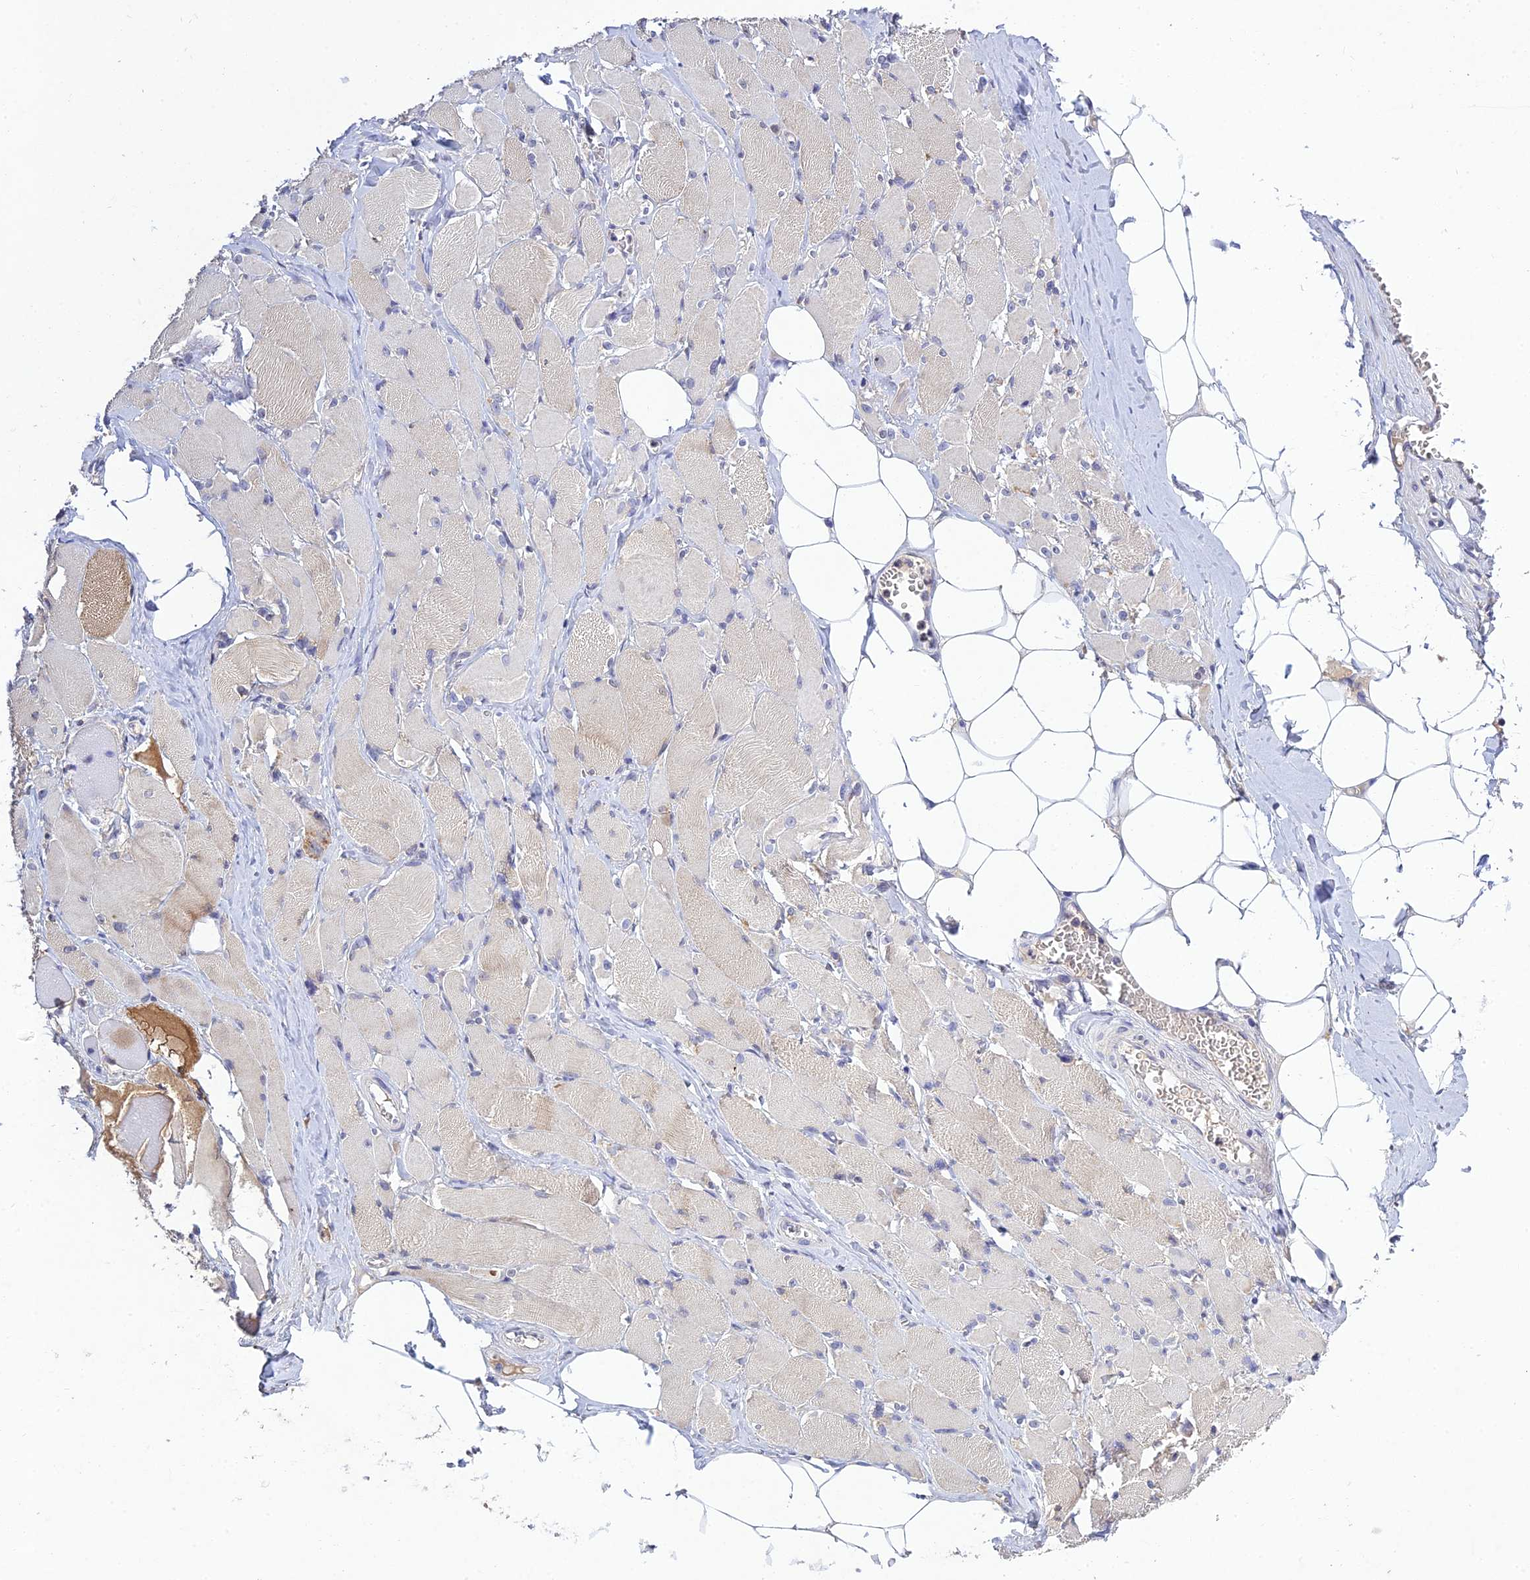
{"staining": {"intensity": "moderate", "quantity": "<25%", "location": "cytoplasmic/membranous"}, "tissue": "skeletal muscle", "cell_type": "Myocytes", "image_type": "normal", "snomed": [{"axis": "morphology", "description": "Normal tissue, NOS"}, {"axis": "morphology", "description": "Basal cell carcinoma"}, {"axis": "topography", "description": "Skeletal muscle"}], "caption": "An immunohistochemistry (IHC) micrograph of benign tissue is shown. Protein staining in brown labels moderate cytoplasmic/membranous positivity in skeletal muscle within myocytes.", "gene": "CHST5", "patient": {"sex": "female", "age": 64}}